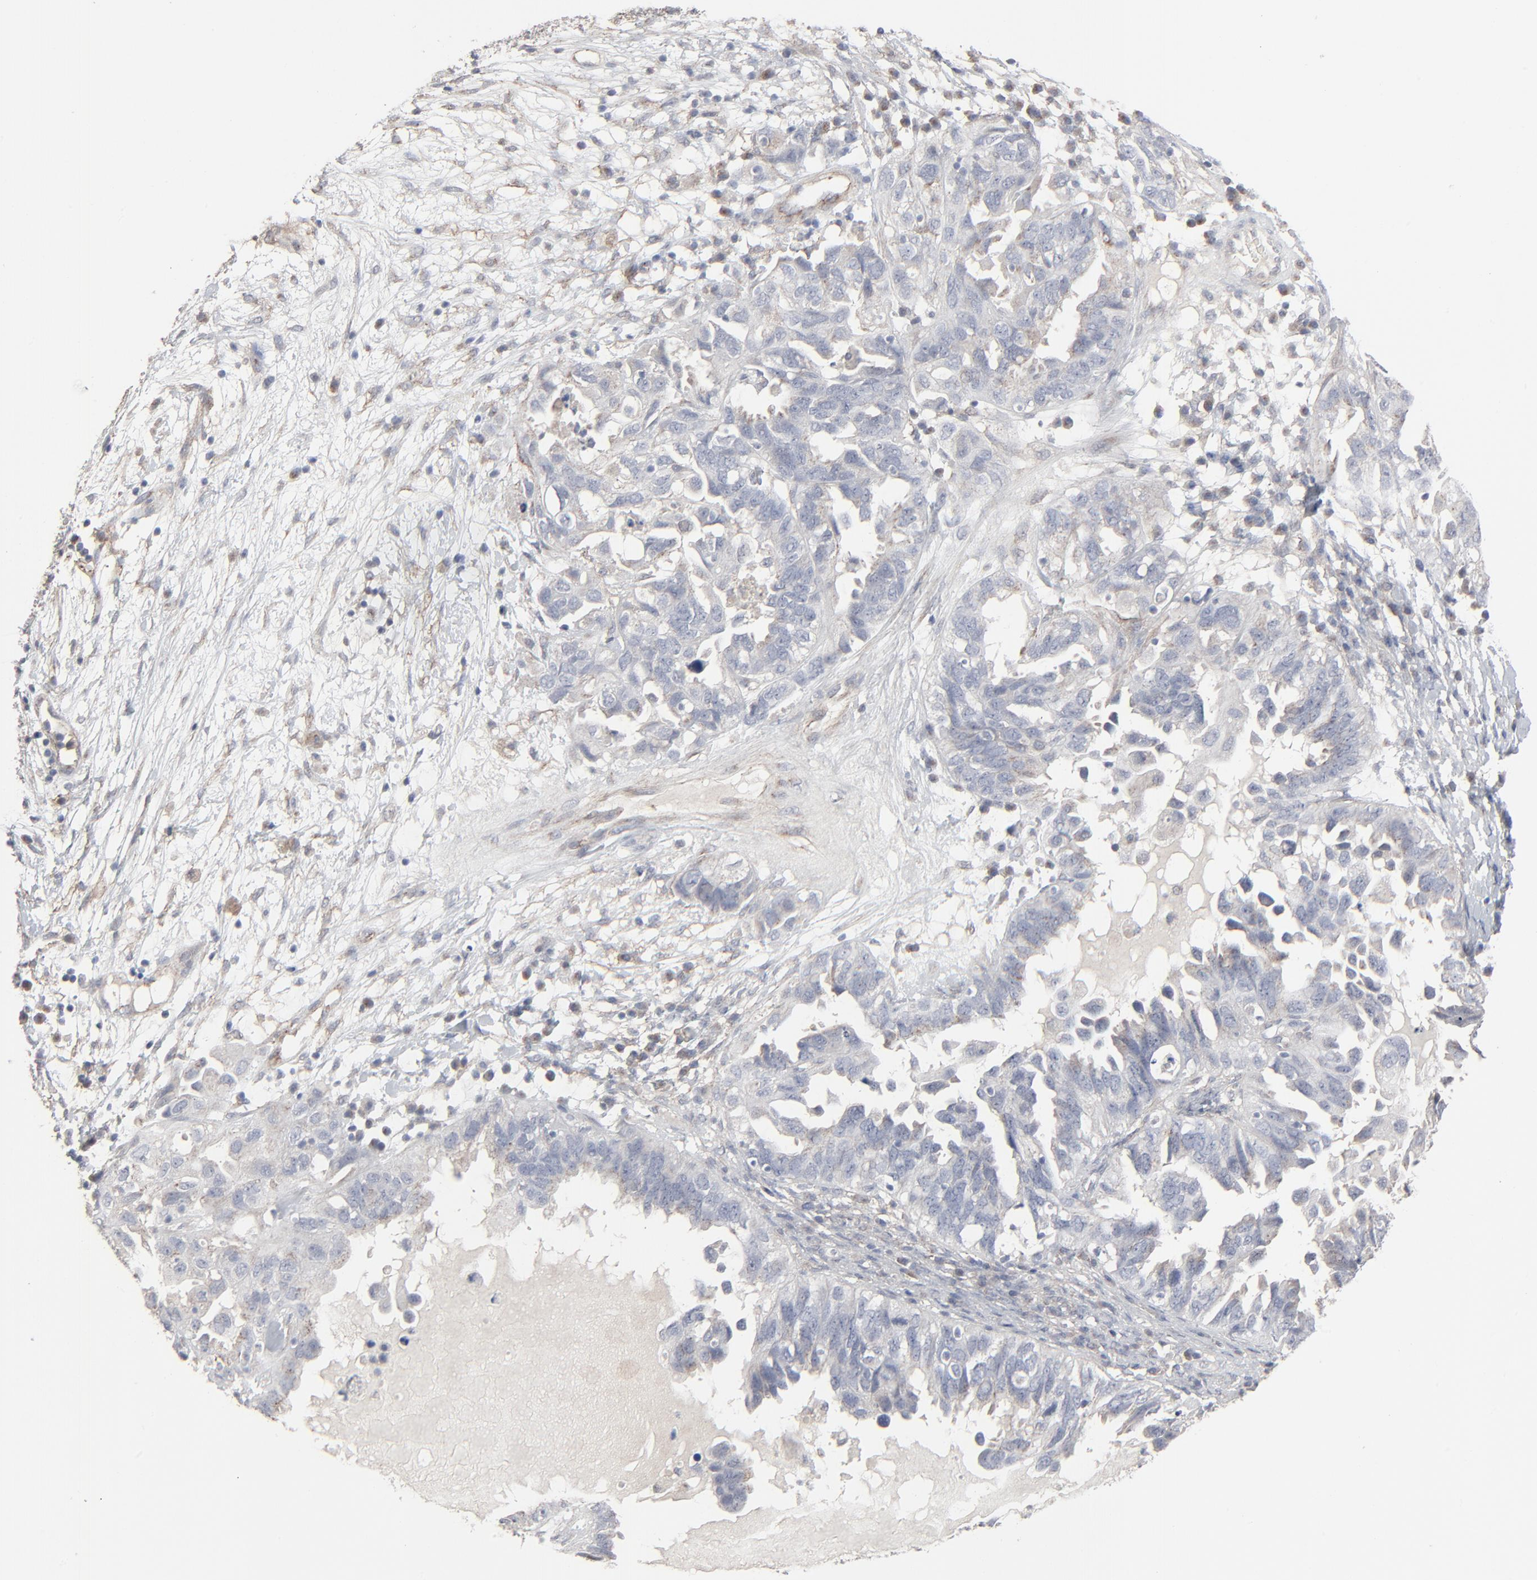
{"staining": {"intensity": "negative", "quantity": "none", "location": "none"}, "tissue": "ovarian cancer", "cell_type": "Tumor cells", "image_type": "cancer", "snomed": [{"axis": "morphology", "description": "Cystadenocarcinoma, serous, NOS"}, {"axis": "topography", "description": "Ovary"}], "caption": "Human ovarian cancer (serous cystadenocarcinoma) stained for a protein using immunohistochemistry displays no expression in tumor cells.", "gene": "JAM3", "patient": {"sex": "female", "age": 82}}